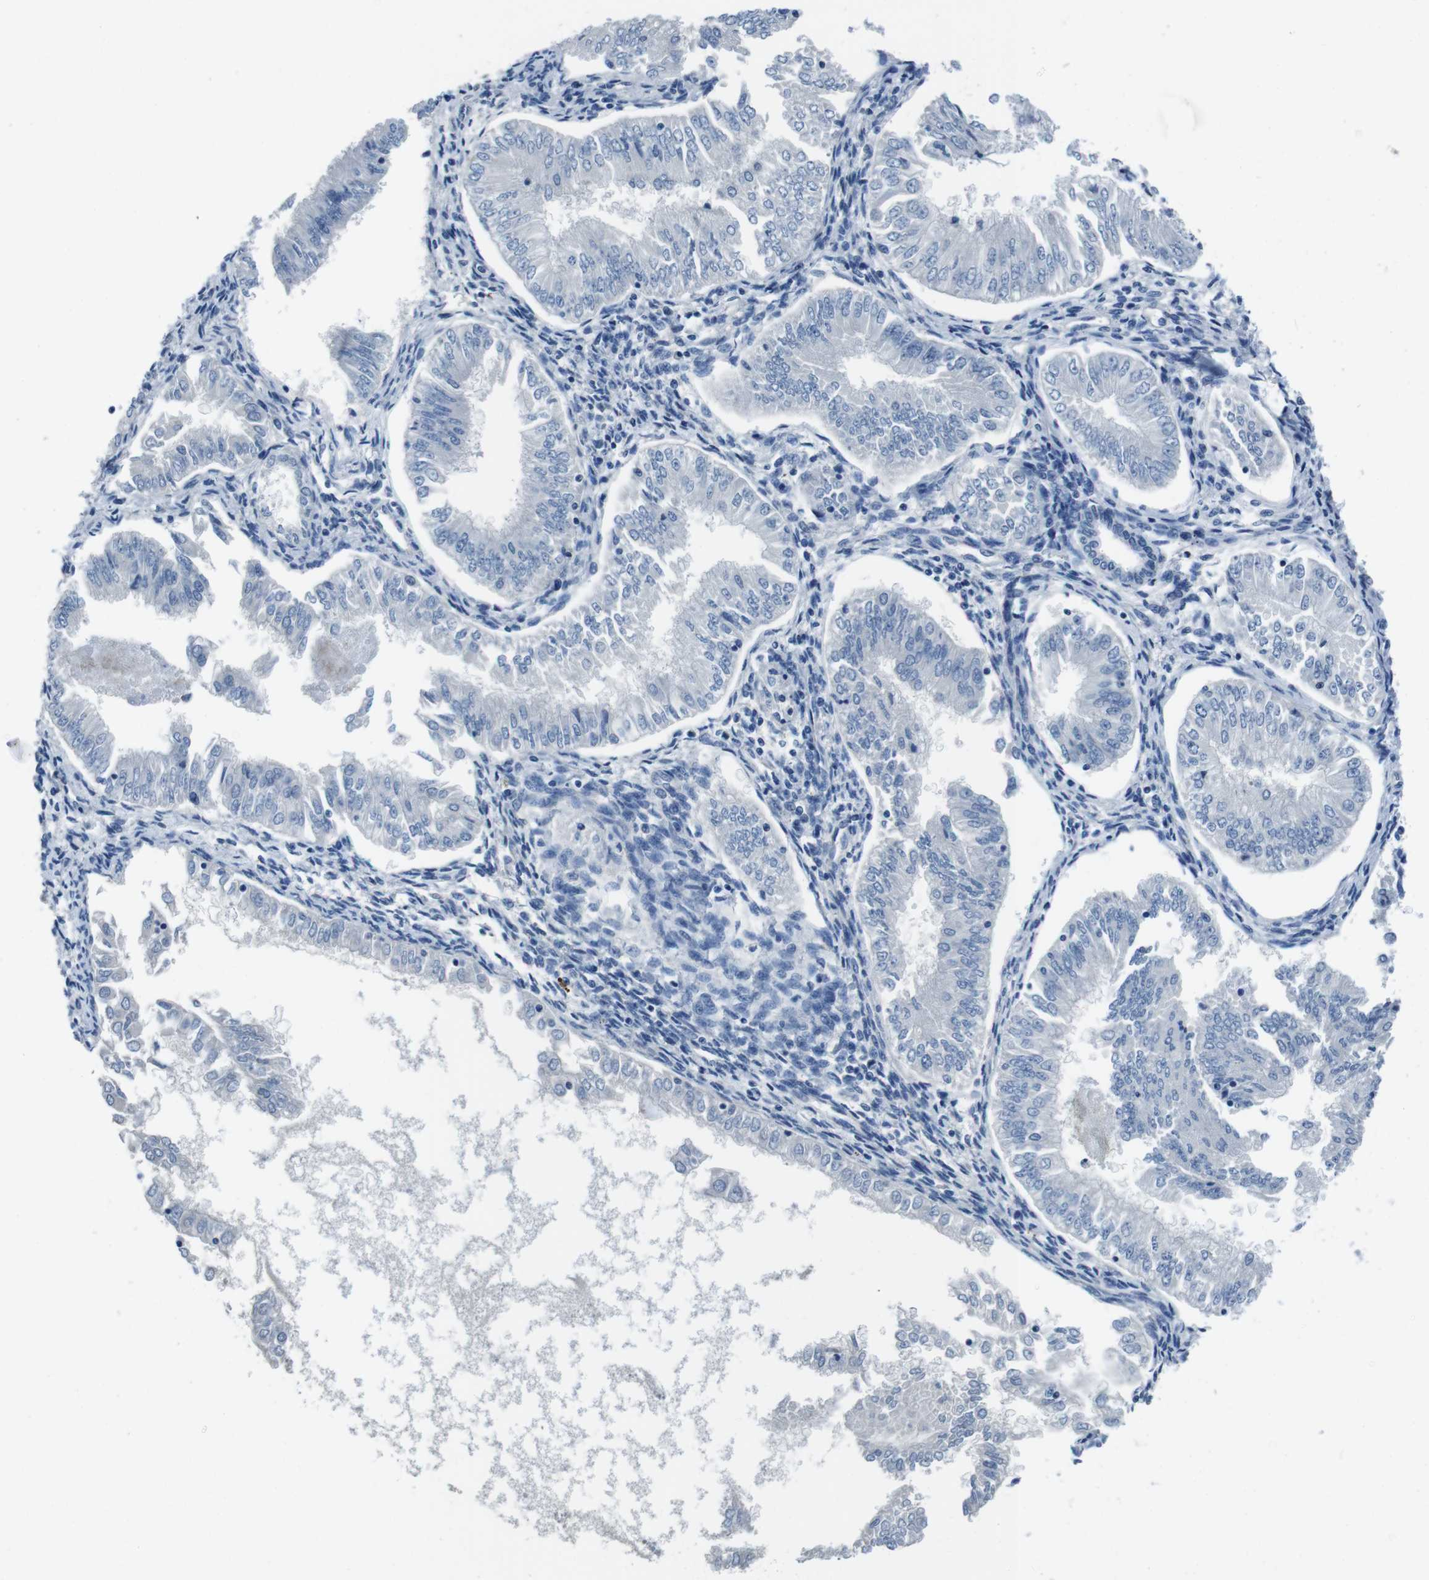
{"staining": {"intensity": "negative", "quantity": "none", "location": "none"}, "tissue": "endometrial cancer", "cell_type": "Tumor cells", "image_type": "cancer", "snomed": [{"axis": "morphology", "description": "Adenocarcinoma, NOS"}, {"axis": "topography", "description": "Endometrium"}], "caption": "DAB (3,3'-diaminobenzidine) immunohistochemical staining of human adenocarcinoma (endometrial) displays no significant staining in tumor cells. (DAB (3,3'-diaminobenzidine) immunohistochemistry (IHC), high magnification).", "gene": "CASQ1", "patient": {"sex": "female", "age": 53}}